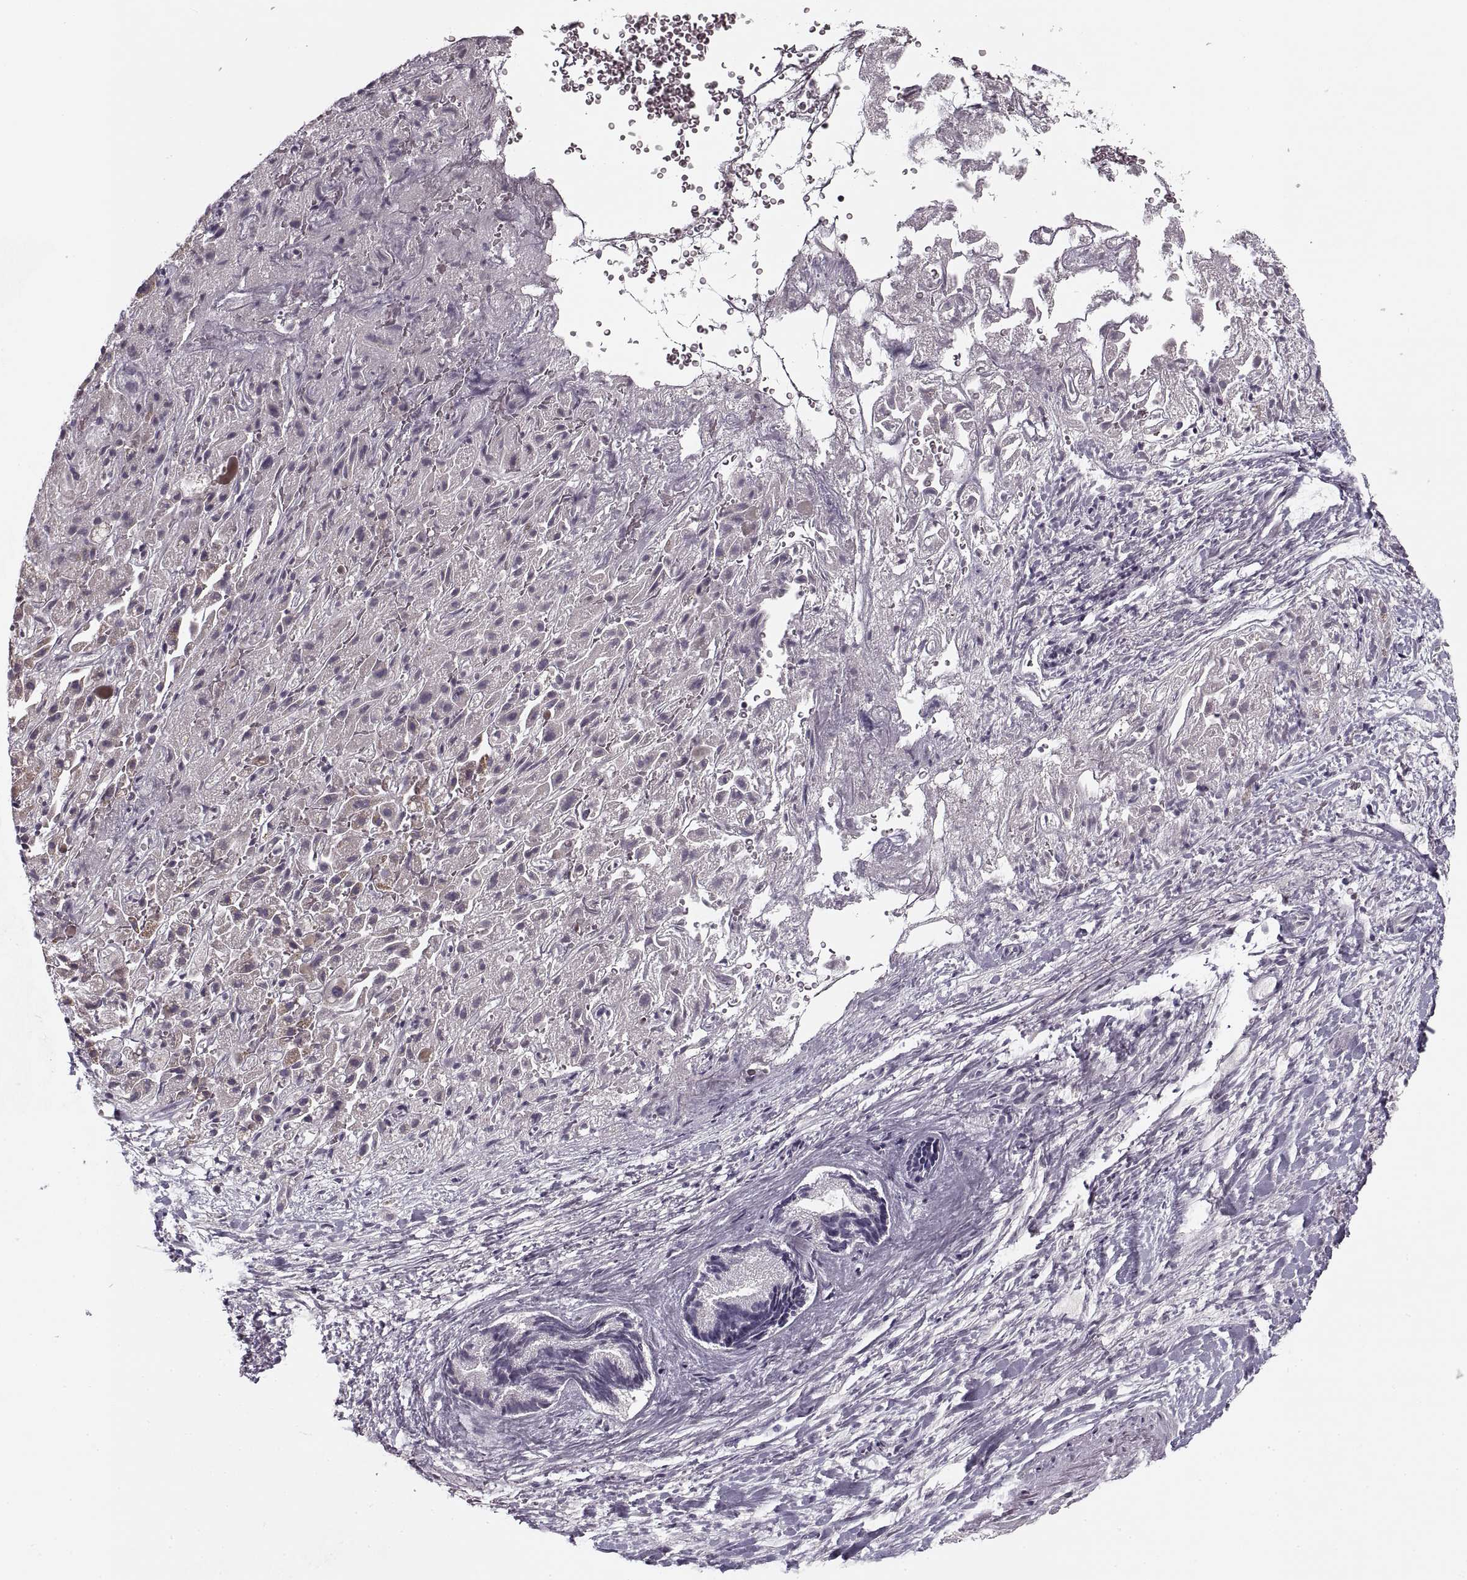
{"staining": {"intensity": "negative", "quantity": "none", "location": "none"}, "tissue": "liver cancer", "cell_type": "Tumor cells", "image_type": "cancer", "snomed": [{"axis": "morphology", "description": "Cholangiocarcinoma"}, {"axis": "topography", "description": "Liver"}], "caption": "Immunohistochemical staining of human cholangiocarcinoma (liver) displays no significant expression in tumor cells. (DAB immunohistochemistry, high magnification).", "gene": "ASIC3", "patient": {"sex": "female", "age": 52}}